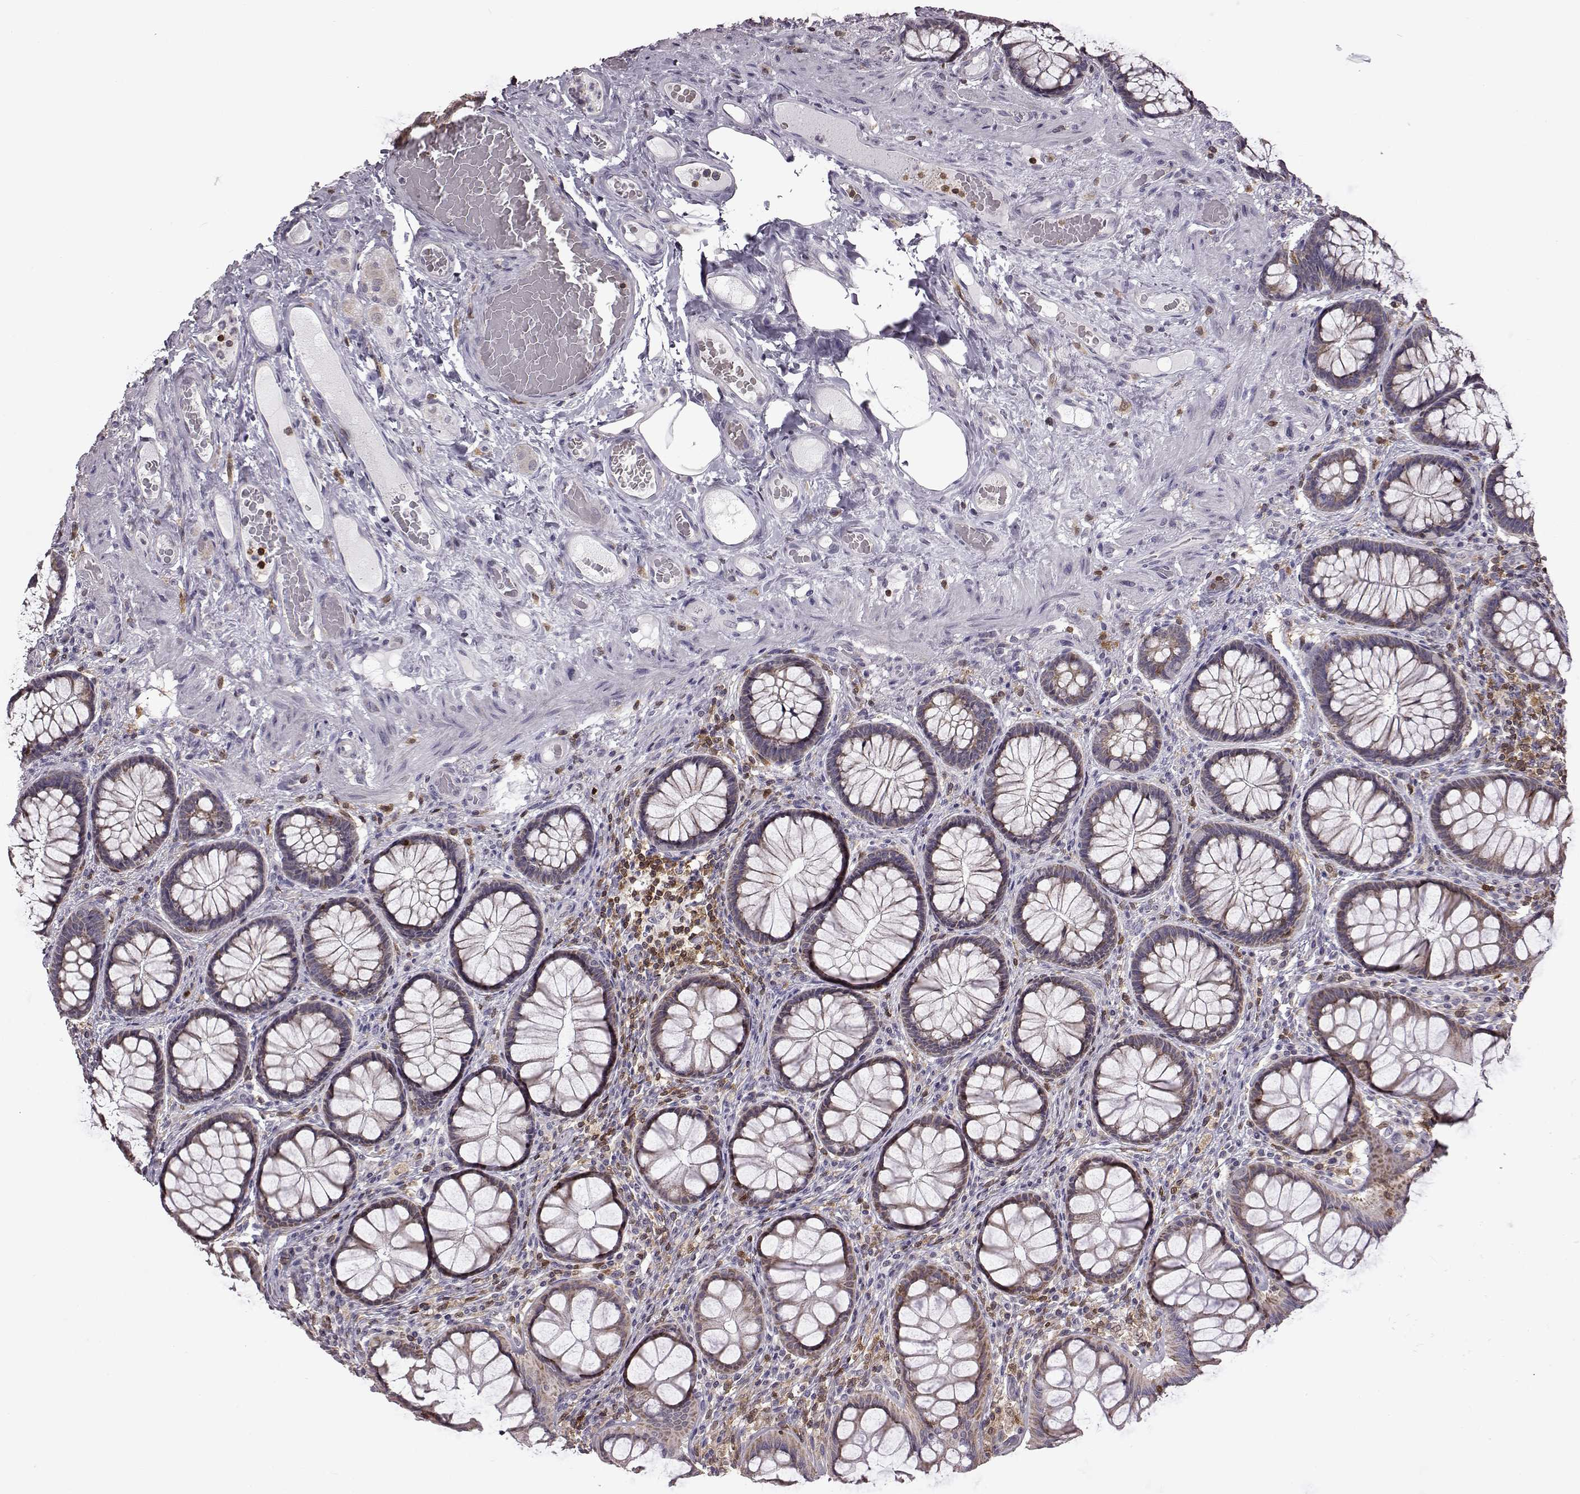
{"staining": {"intensity": "negative", "quantity": "none", "location": "none"}, "tissue": "colon", "cell_type": "Endothelial cells", "image_type": "normal", "snomed": [{"axis": "morphology", "description": "Normal tissue, NOS"}, {"axis": "topography", "description": "Colon"}], "caption": "The IHC image has no significant staining in endothelial cells of colon.", "gene": "DOK2", "patient": {"sex": "female", "age": 65}}